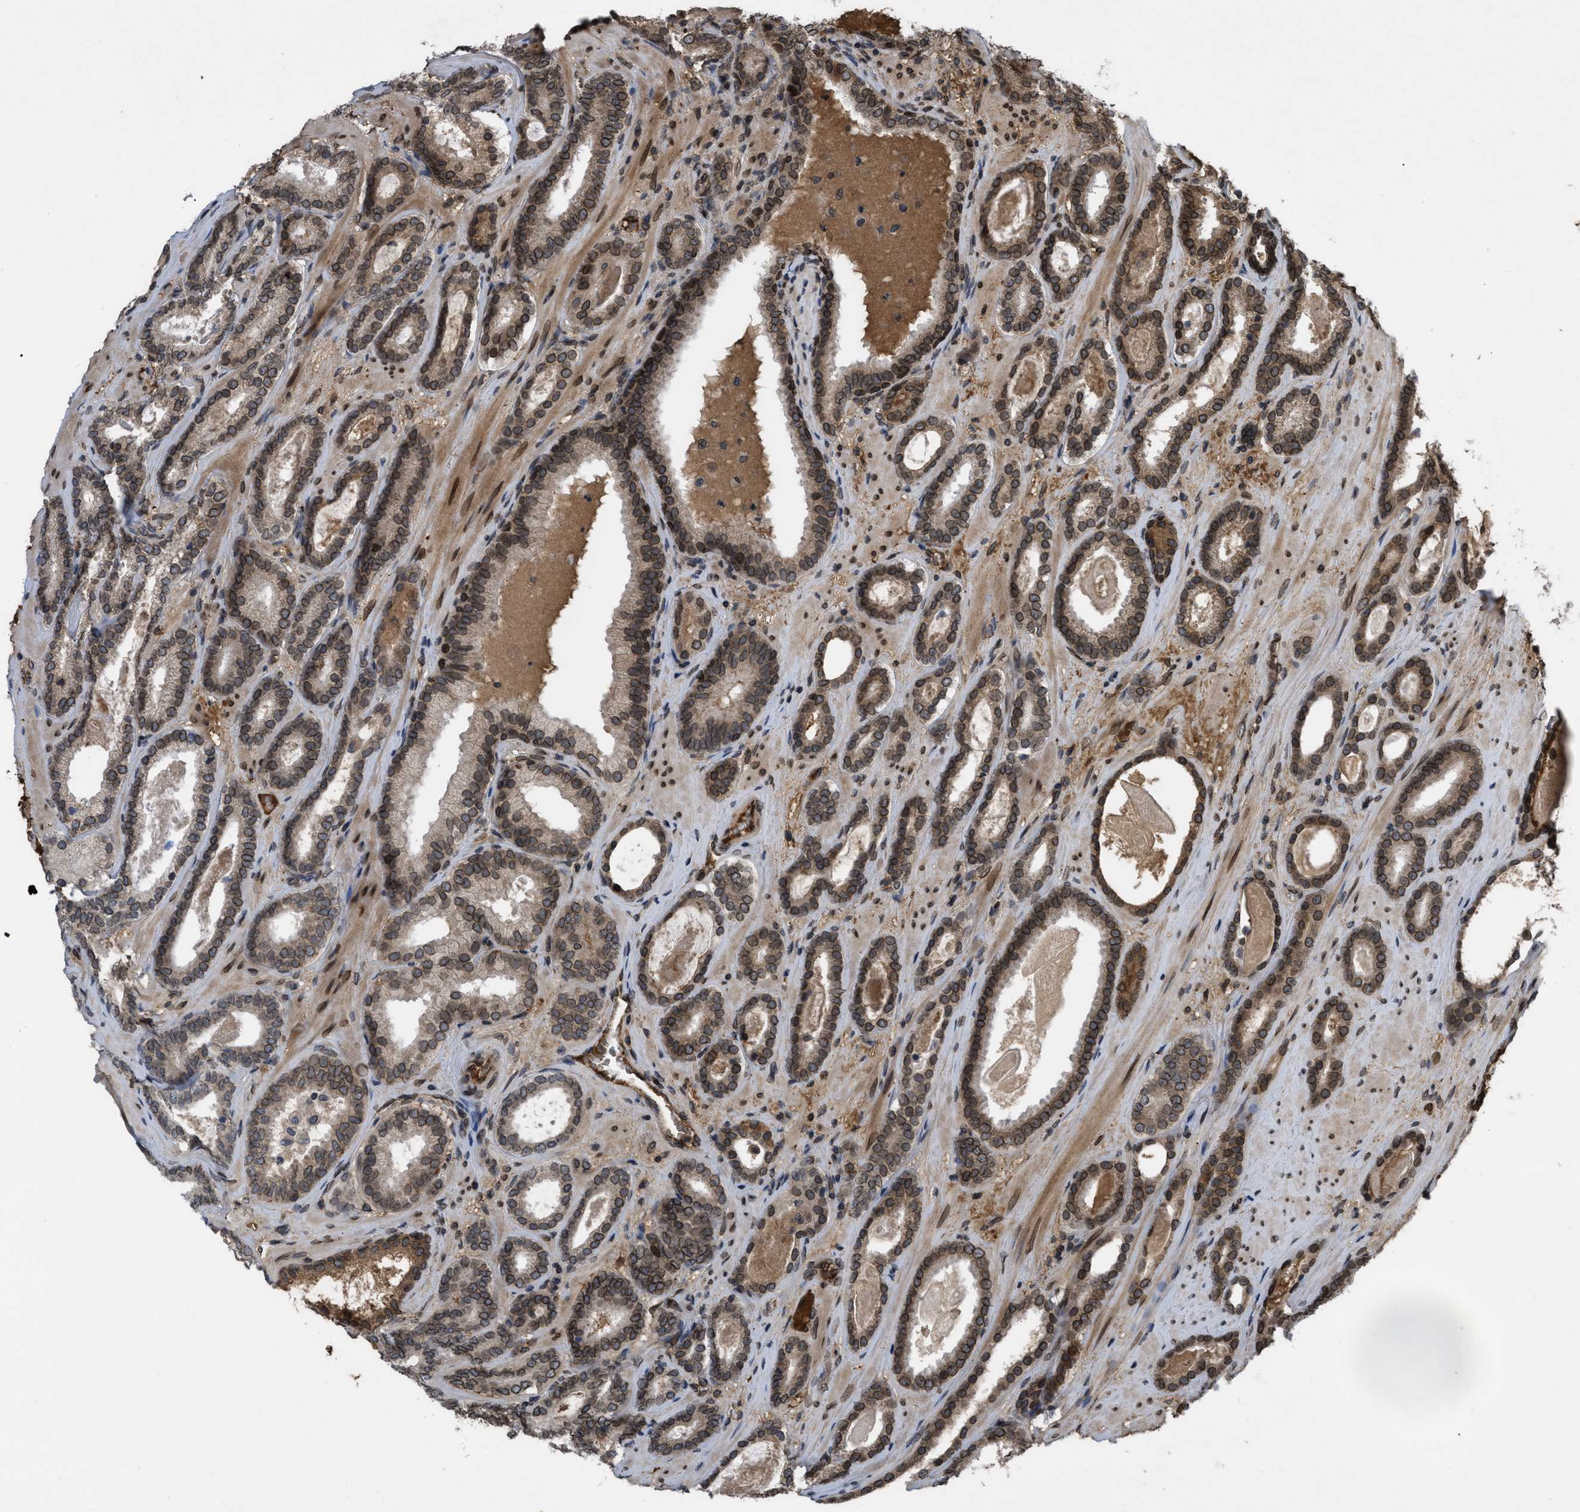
{"staining": {"intensity": "moderate", "quantity": ">75%", "location": "cytoplasmic/membranous,nuclear"}, "tissue": "prostate cancer", "cell_type": "Tumor cells", "image_type": "cancer", "snomed": [{"axis": "morphology", "description": "Adenocarcinoma, High grade"}, {"axis": "topography", "description": "Prostate"}], "caption": "Prostate cancer (adenocarcinoma (high-grade)) was stained to show a protein in brown. There is medium levels of moderate cytoplasmic/membranous and nuclear staining in about >75% of tumor cells.", "gene": "CRY1", "patient": {"sex": "male", "age": 60}}